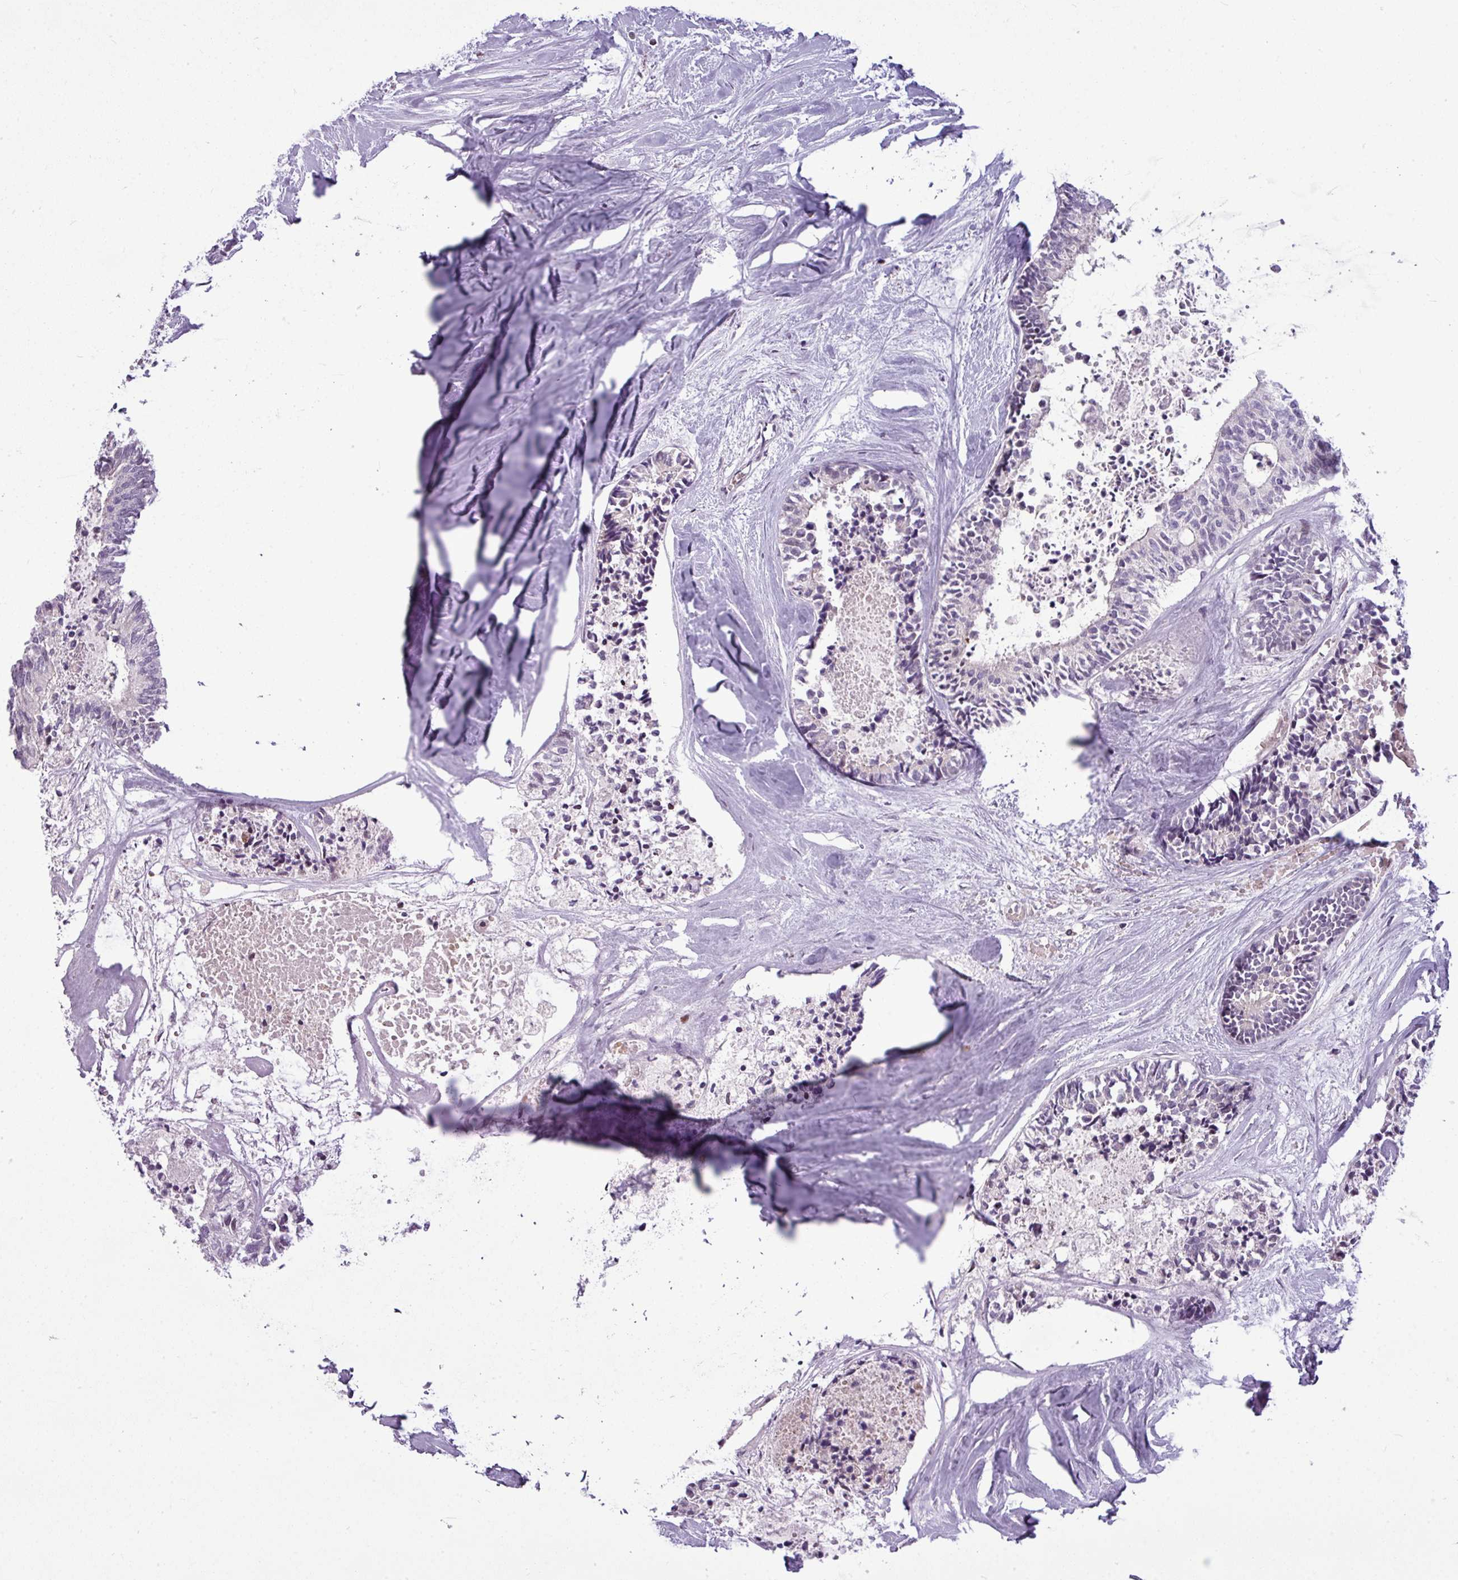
{"staining": {"intensity": "negative", "quantity": "none", "location": "none"}, "tissue": "colorectal cancer", "cell_type": "Tumor cells", "image_type": "cancer", "snomed": [{"axis": "morphology", "description": "Adenocarcinoma, NOS"}, {"axis": "topography", "description": "Colon"}, {"axis": "topography", "description": "Rectum"}], "caption": "Human adenocarcinoma (colorectal) stained for a protein using immunohistochemistry (IHC) exhibits no positivity in tumor cells.", "gene": "SLC66A2", "patient": {"sex": "male", "age": 57}}